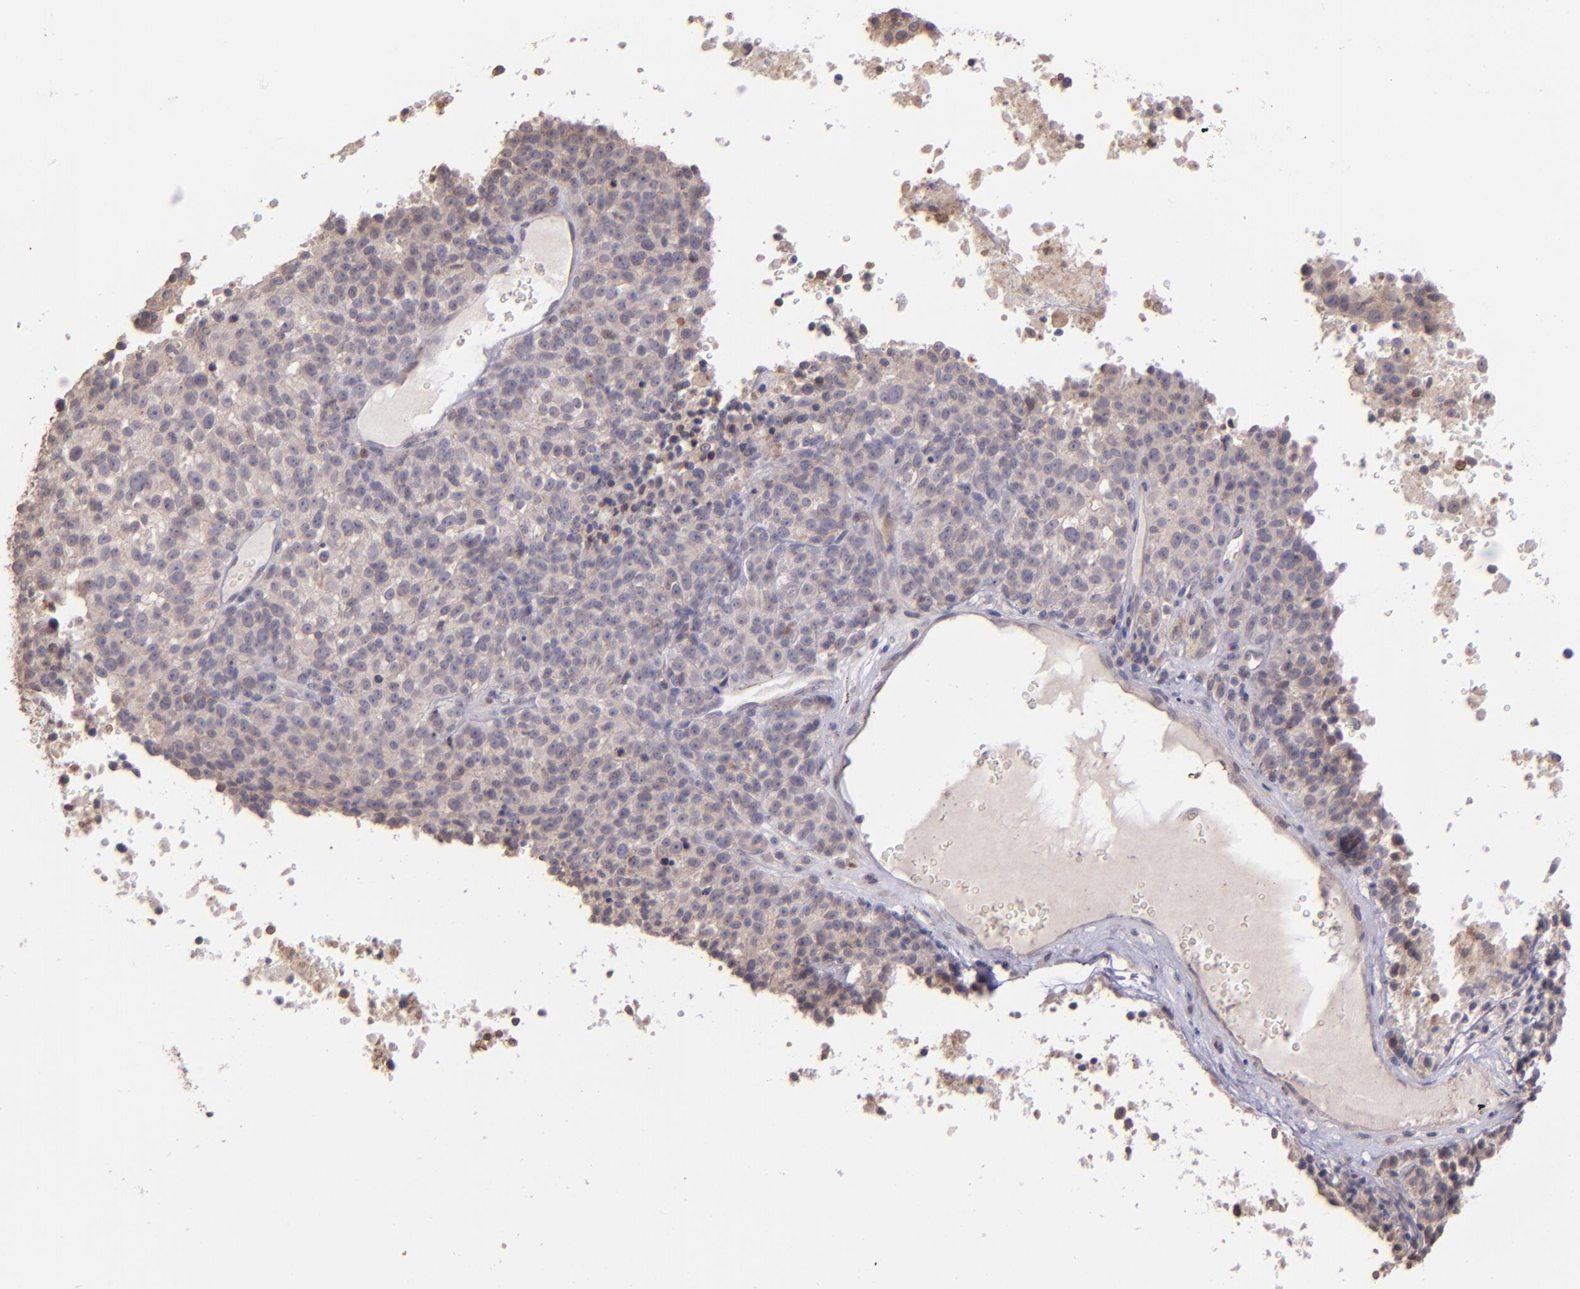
{"staining": {"intensity": "moderate", "quantity": ">75%", "location": "cytoplasmic/membranous"}, "tissue": "melanoma", "cell_type": "Tumor cells", "image_type": "cancer", "snomed": [{"axis": "morphology", "description": "Malignant melanoma, Metastatic site"}, {"axis": "topography", "description": "Cerebral cortex"}], "caption": "Melanoma tissue shows moderate cytoplasmic/membranous positivity in about >75% of tumor cells, visualized by immunohistochemistry. The staining was performed using DAB (3,3'-diaminobenzidine), with brown indicating positive protein expression. Nuclei are stained blue with hematoxylin.", "gene": "NUP62CL", "patient": {"sex": "female", "age": 52}}